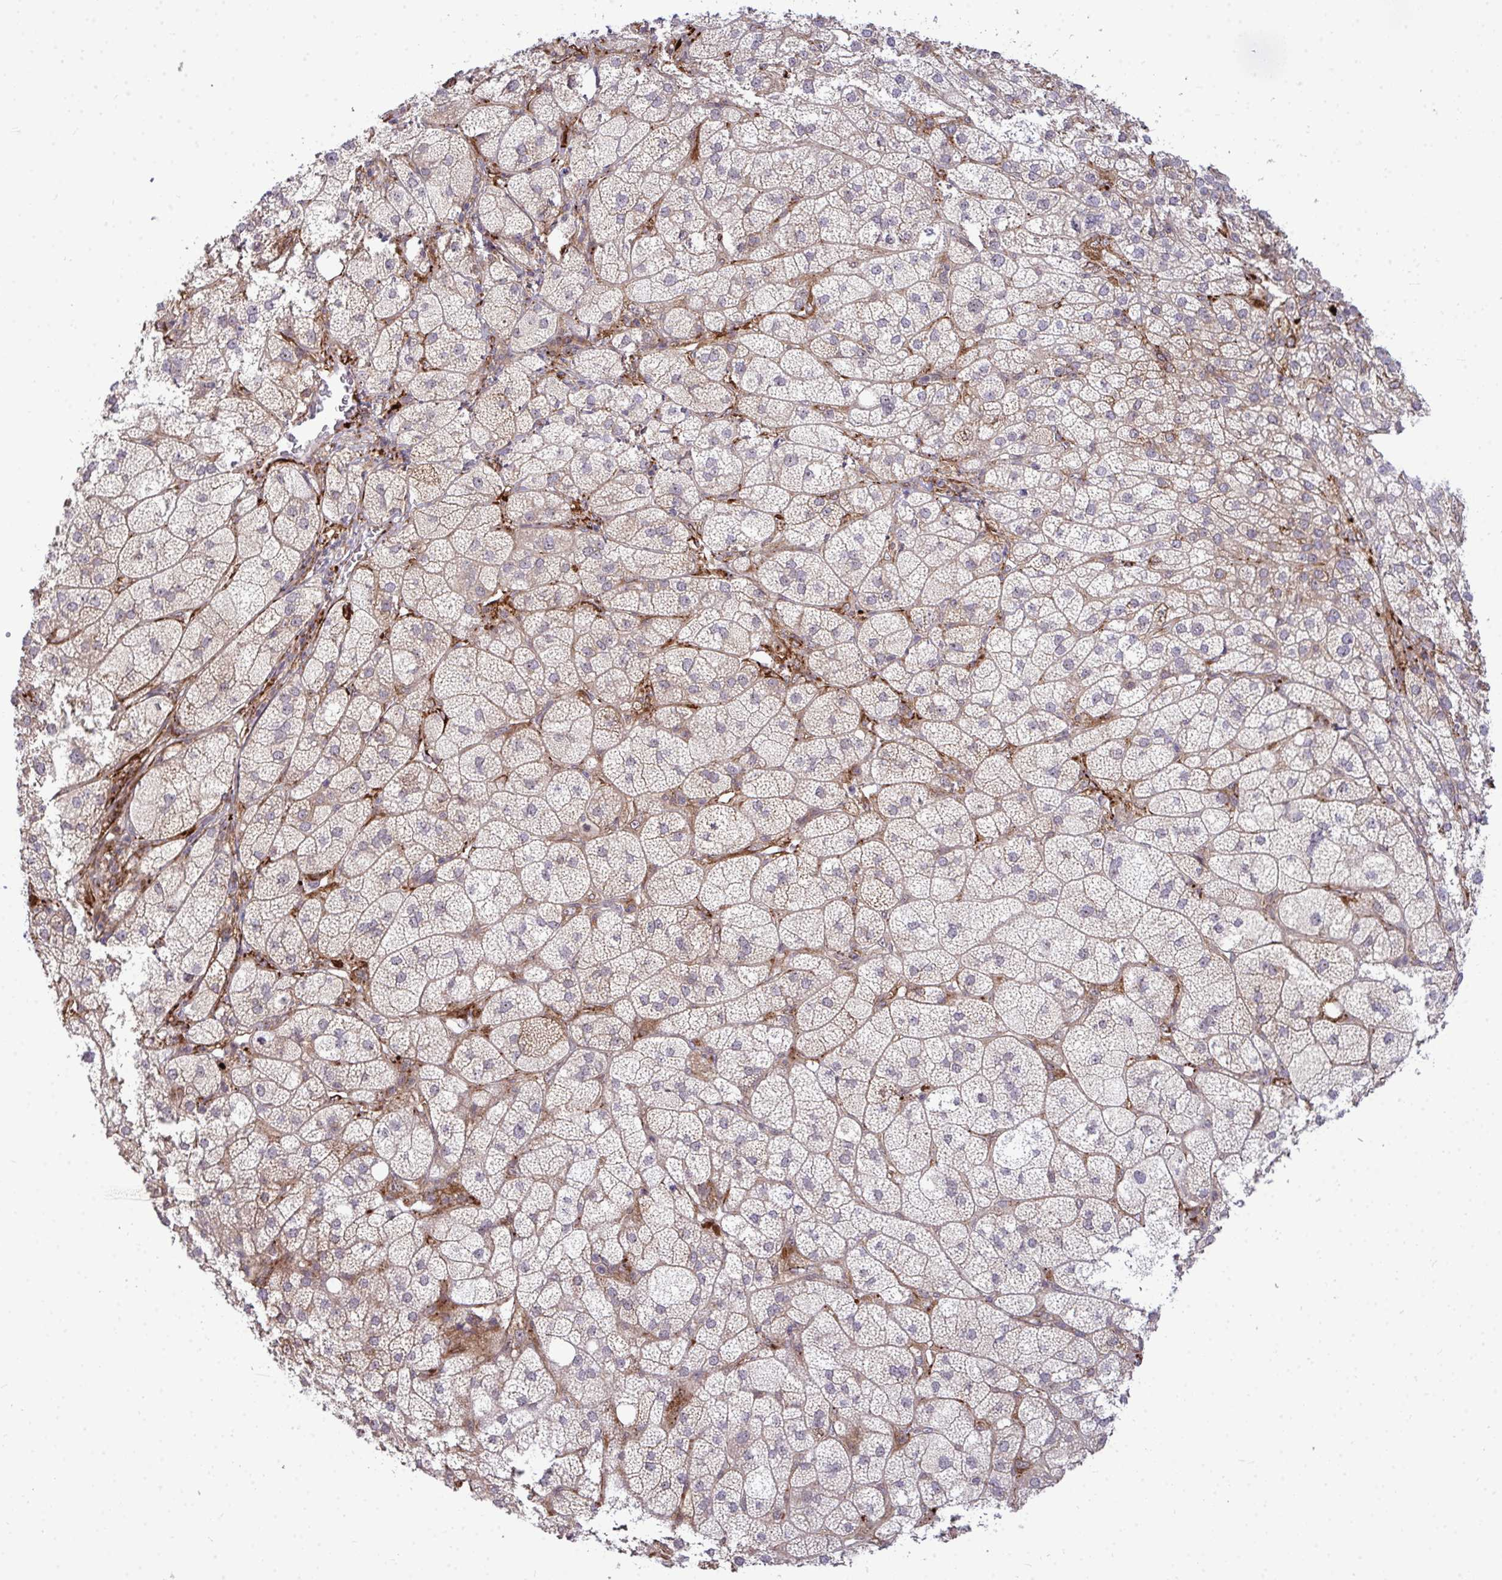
{"staining": {"intensity": "moderate", "quantity": ">75%", "location": "cytoplasmic/membranous"}, "tissue": "adrenal gland", "cell_type": "Glandular cells", "image_type": "normal", "snomed": [{"axis": "morphology", "description": "Normal tissue, NOS"}, {"axis": "topography", "description": "Adrenal gland"}], "caption": "Glandular cells display medium levels of moderate cytoplasmic/membranous staining in about >75% of cells in unremarkable human adrenal gland. The protein of interest is stained brown, and the nuclei are stained in blue (DAB IHC with brightfield microscopy, high magnification).", "gene": "TRIM44", "patient": {"sex": "female", "age": 60}}